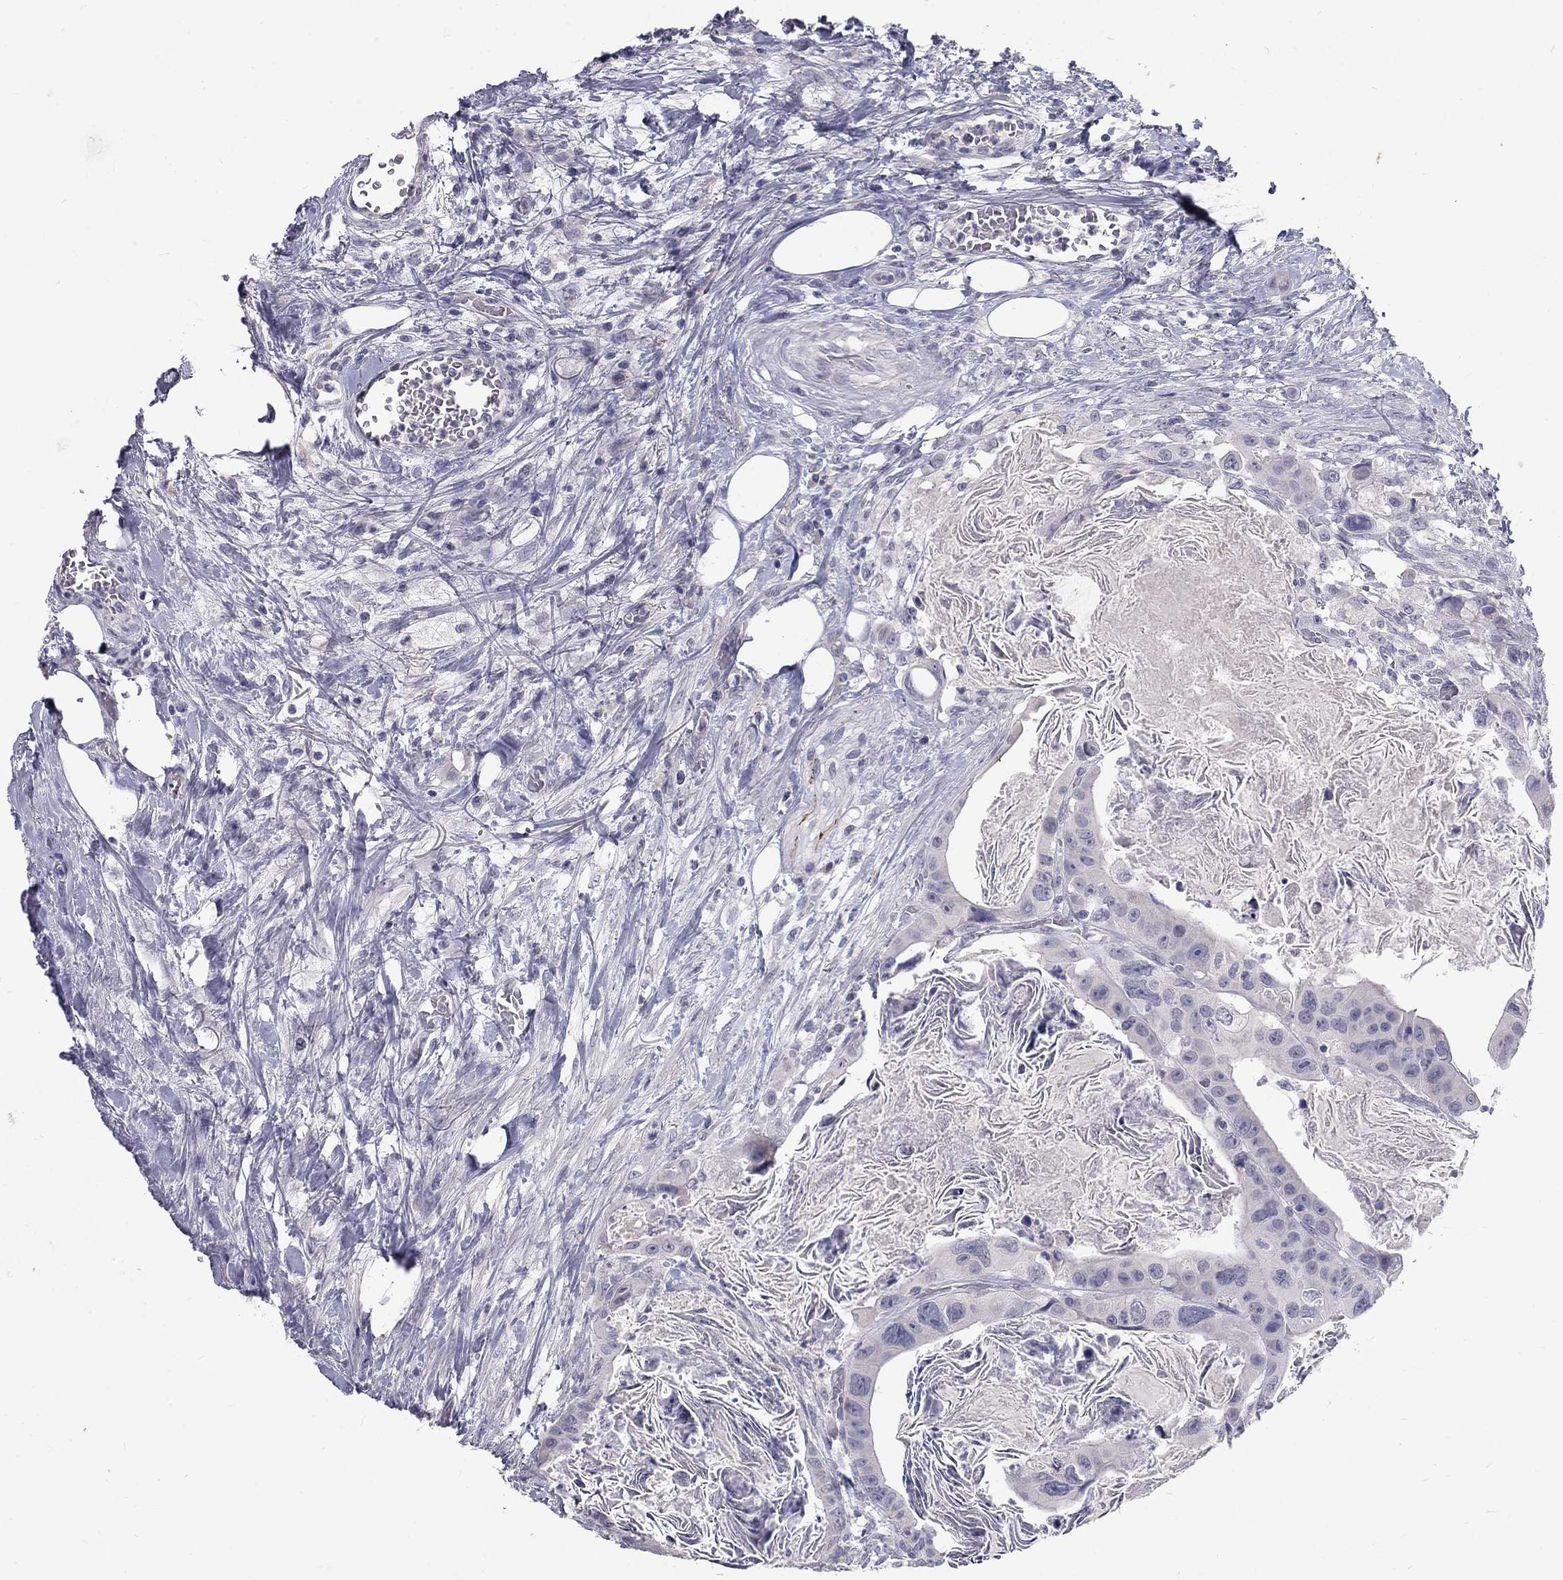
{"staining": {"intensity": "negative", "quantity": "none", "location": "none"}, "tissue": "colorectal cancer", "cell_type": "Tumor cells", "image_type": "cancer", "snomed": [{"axis": "morphology", "description": "Adenocarcinoma, NOS"}, {"axis": "topography", "description": "Rectum"}], "caption": "Tumor cells are negative for protein expression in human colorectal adenocarcinoma.", "gene": "NOS1", "patient": {"sex": "male", "age": 64}}